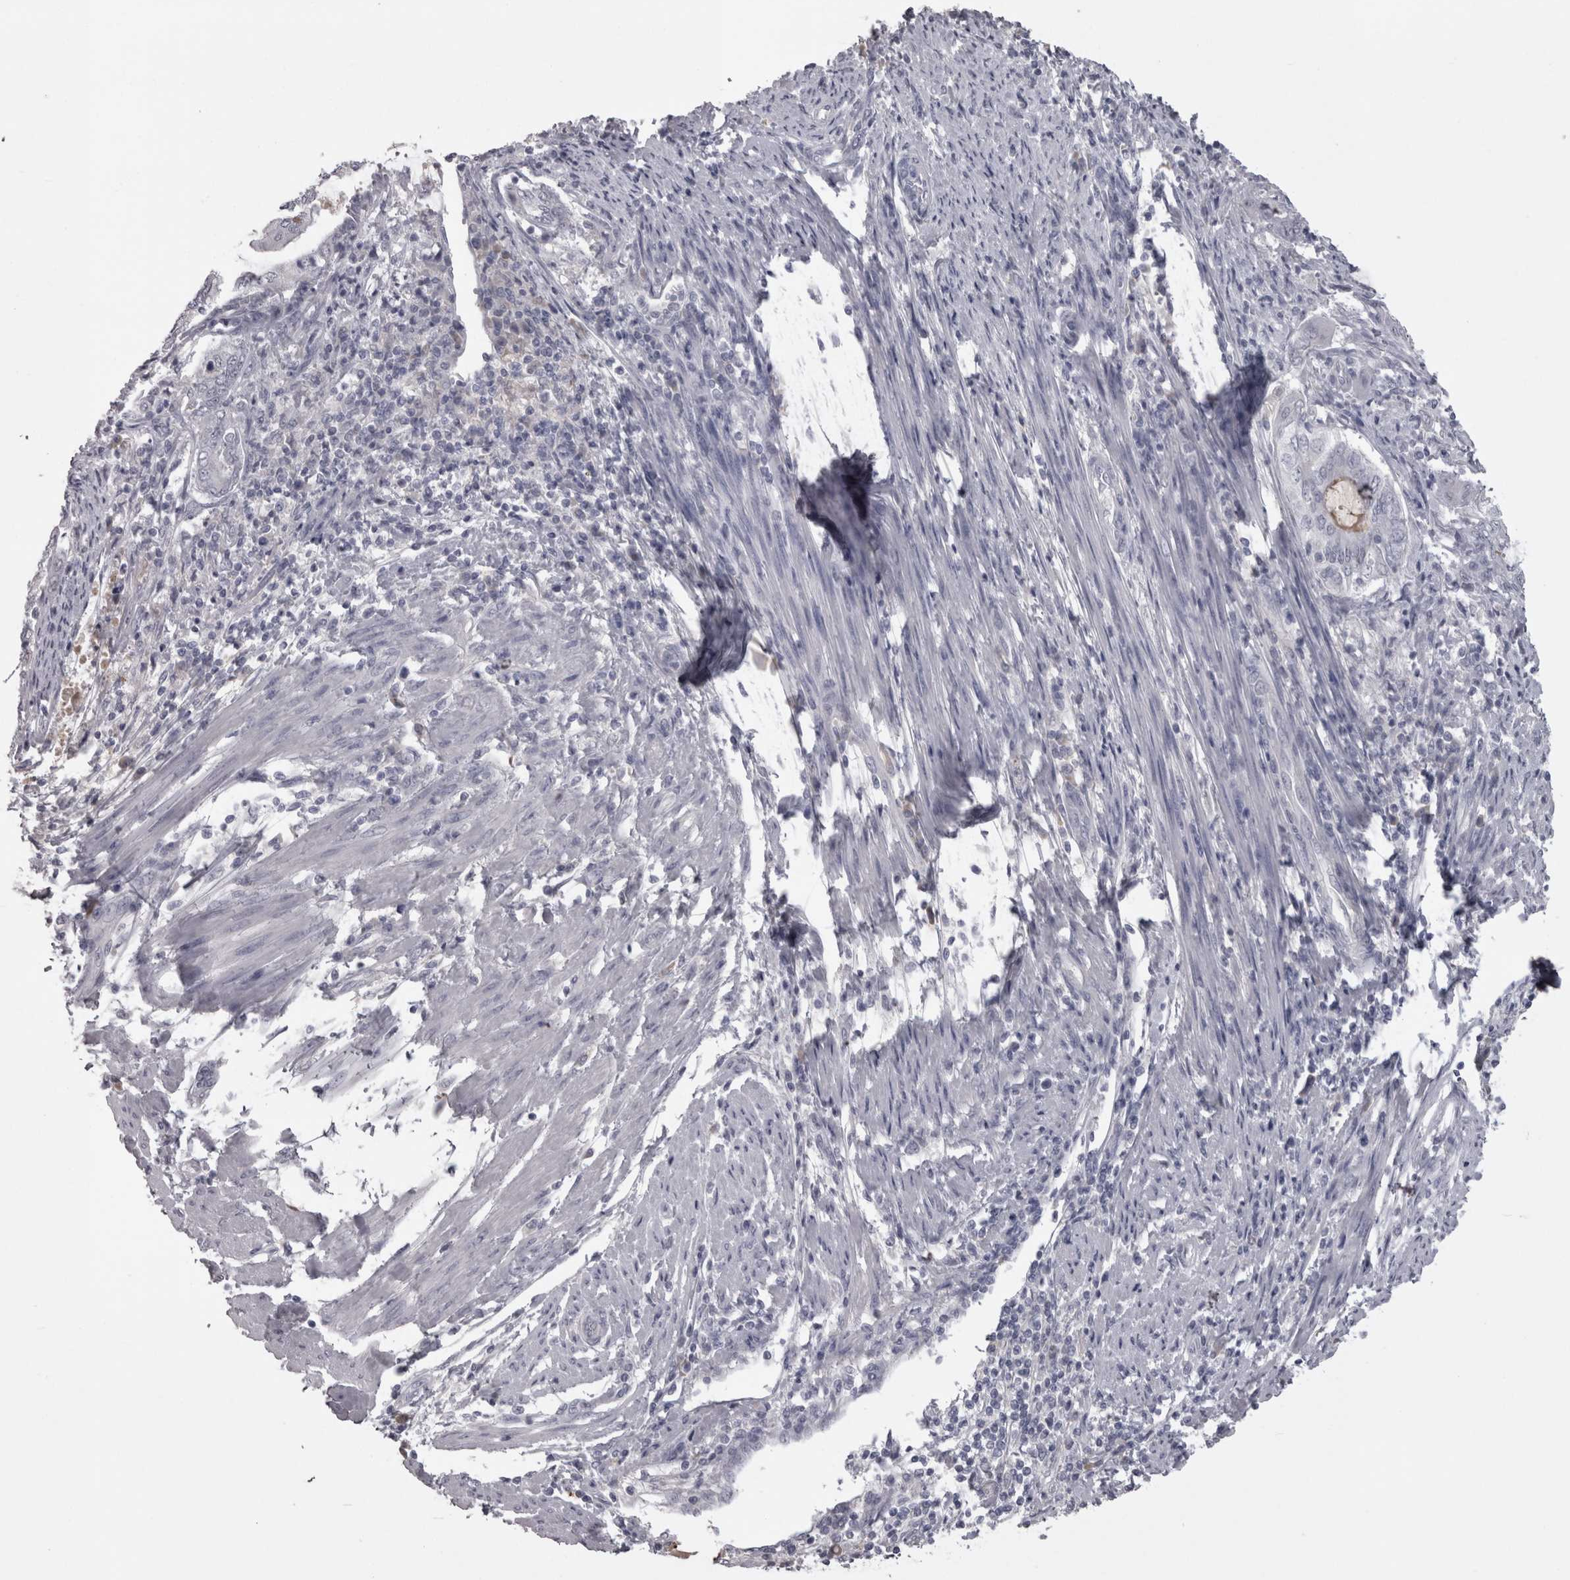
{"staining": {"intensity": "negative", "quantity": "none", "location": "none"}, "tissue": "endometrial cancer", "cell_type": "Tumor cells", "image_type": "cancer", "snomed": [{"axis": "morphology", "description": "Adenocarcinoma, NOS"}, {"axis": "topography", "description": "Uterus"}, {"axis": "topography", "description": "Endometrium"}], "caption": "Endometrial cancer (adenocarcinoma) stained for a protein using IHC reveals no expression tumor cells.", "gene": "SAA4", "patient": {"sex": "female", "age": 70}}